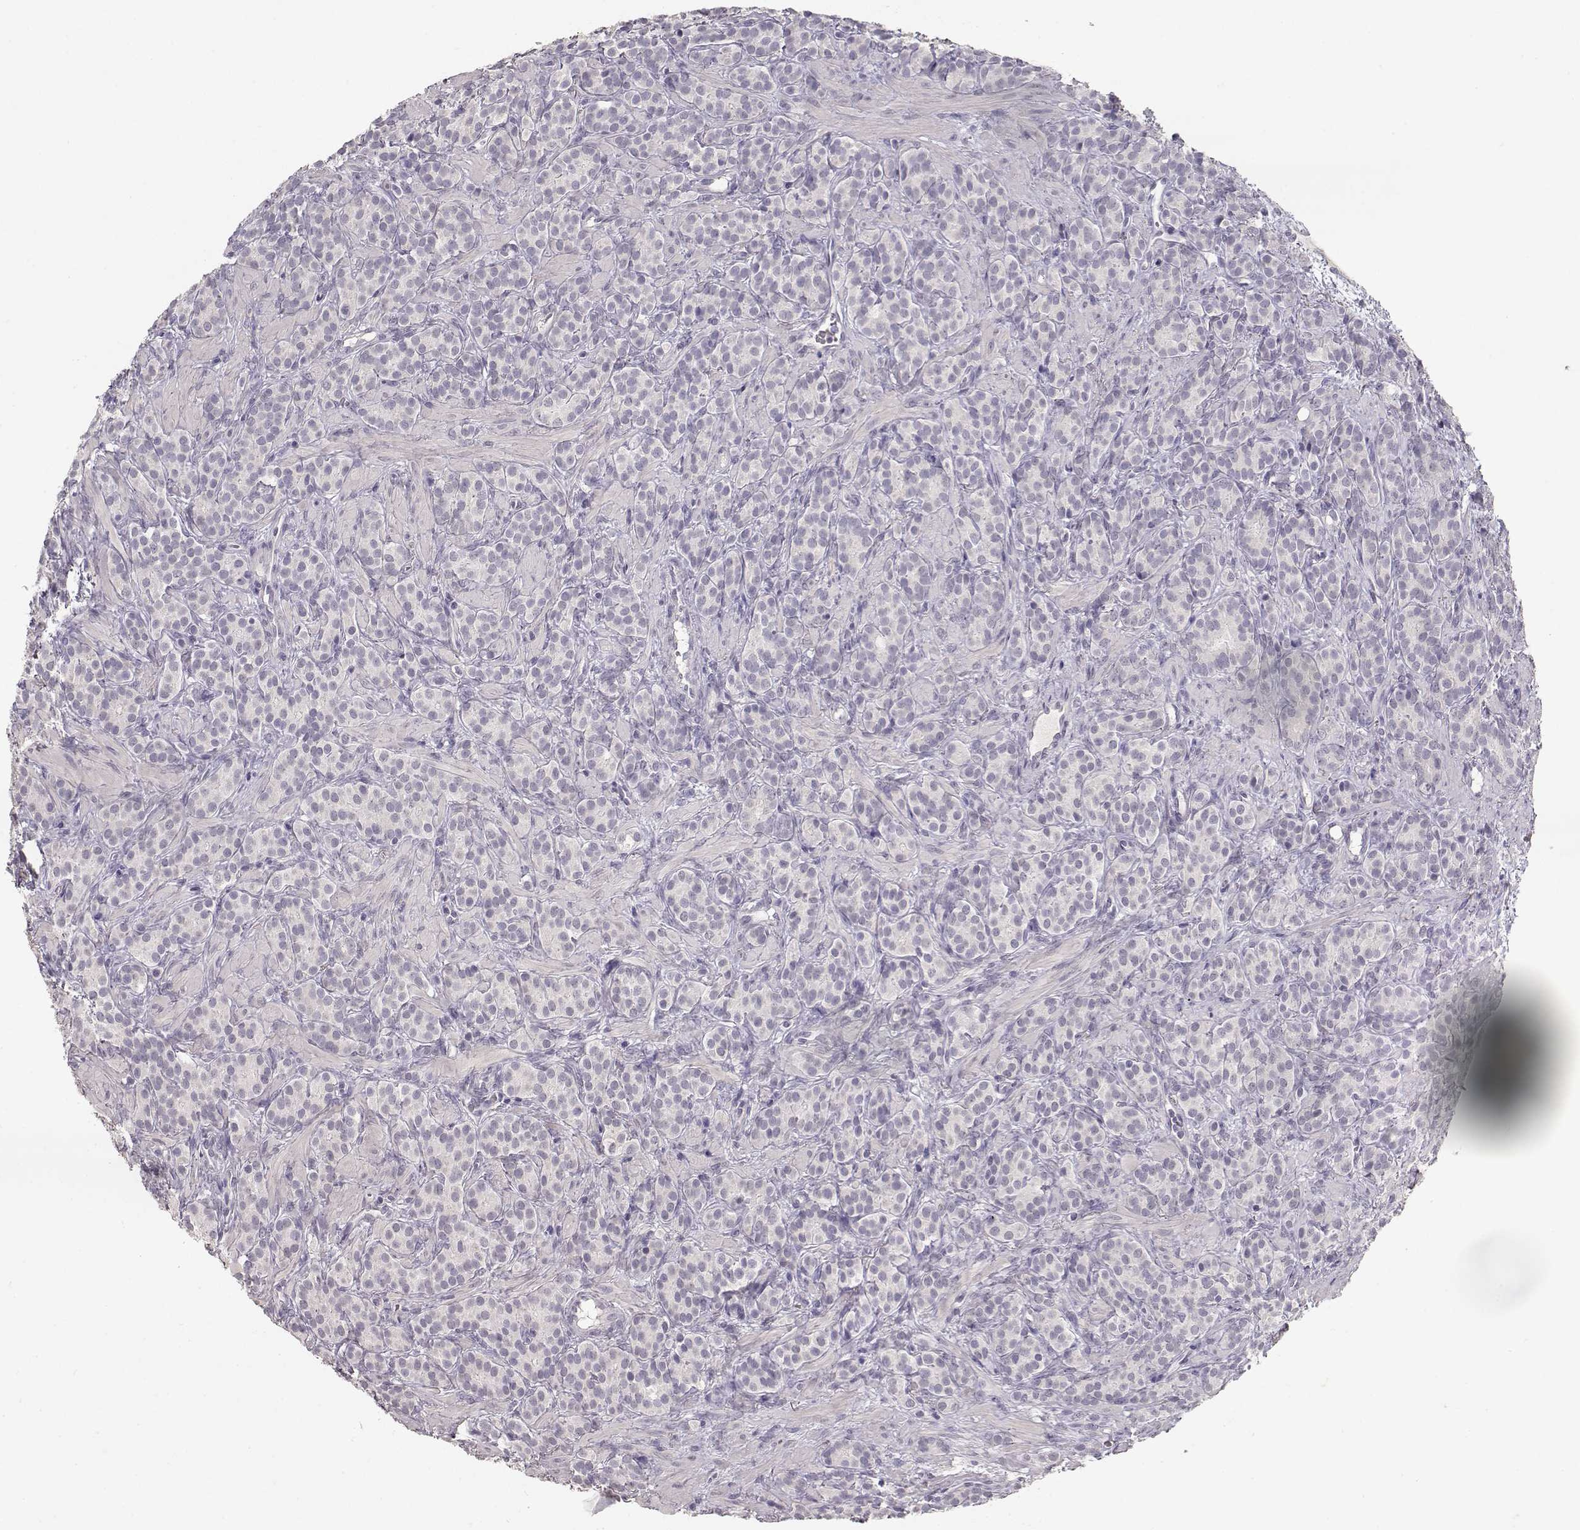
{"staining": {"intensity": "negative", "quantity": "none", "location": "none"}, "tissue": "prostate cancer", "cell_type": "Tumor cells", "image_type": "cancer", "snomed": [{"axis": "morphology", "description": "Adenocarcinoma, High grade"}, {"axis": "topography", "description": "Prostate"}], "caption": "Tumor cells are negative for brown protein staining in prostate cancer.", "gene": "TPH2", "patient": {"sex": "male", "age": 84}}